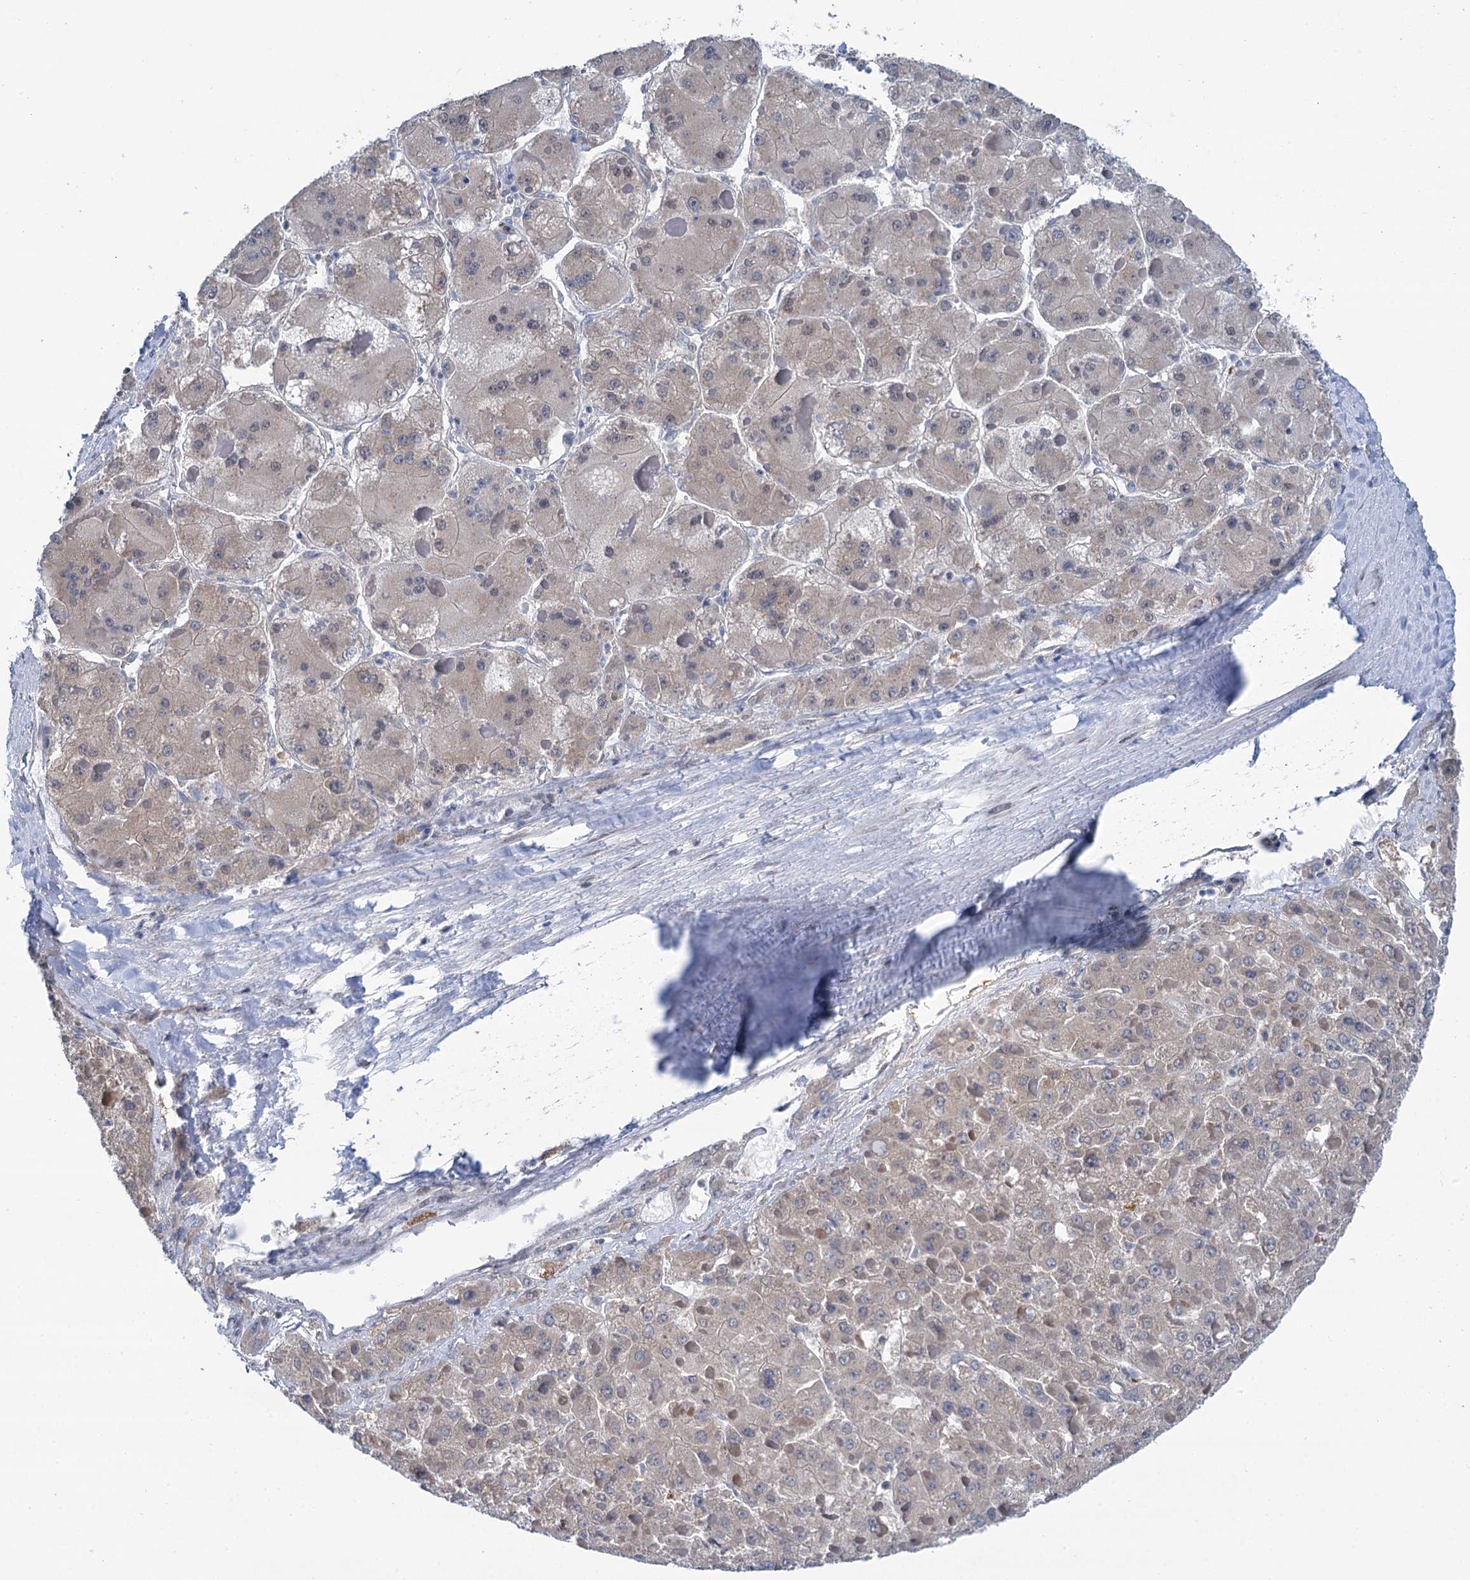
{"staining": {"intensity": "weak", "quantity": "<25%", "location": "nuclear"}, "tissue": "liver cancer", "cell_type": "Tumor cells", "image_type": "cancer", "snomed": [{"axis": "morphology", "description": "Carcinoma, Hepatocellular, NOS"}, {"axis": "topography", "description": "Liver"}], "caption": "A high-resolution photomicrograph shows immunohistochemistry staining of liver hepatocellular carcinoma, which reveals no significant positivity in tumor cells.", "gene": "SREK1", "patient": {"sex": "female", "age": 73}}